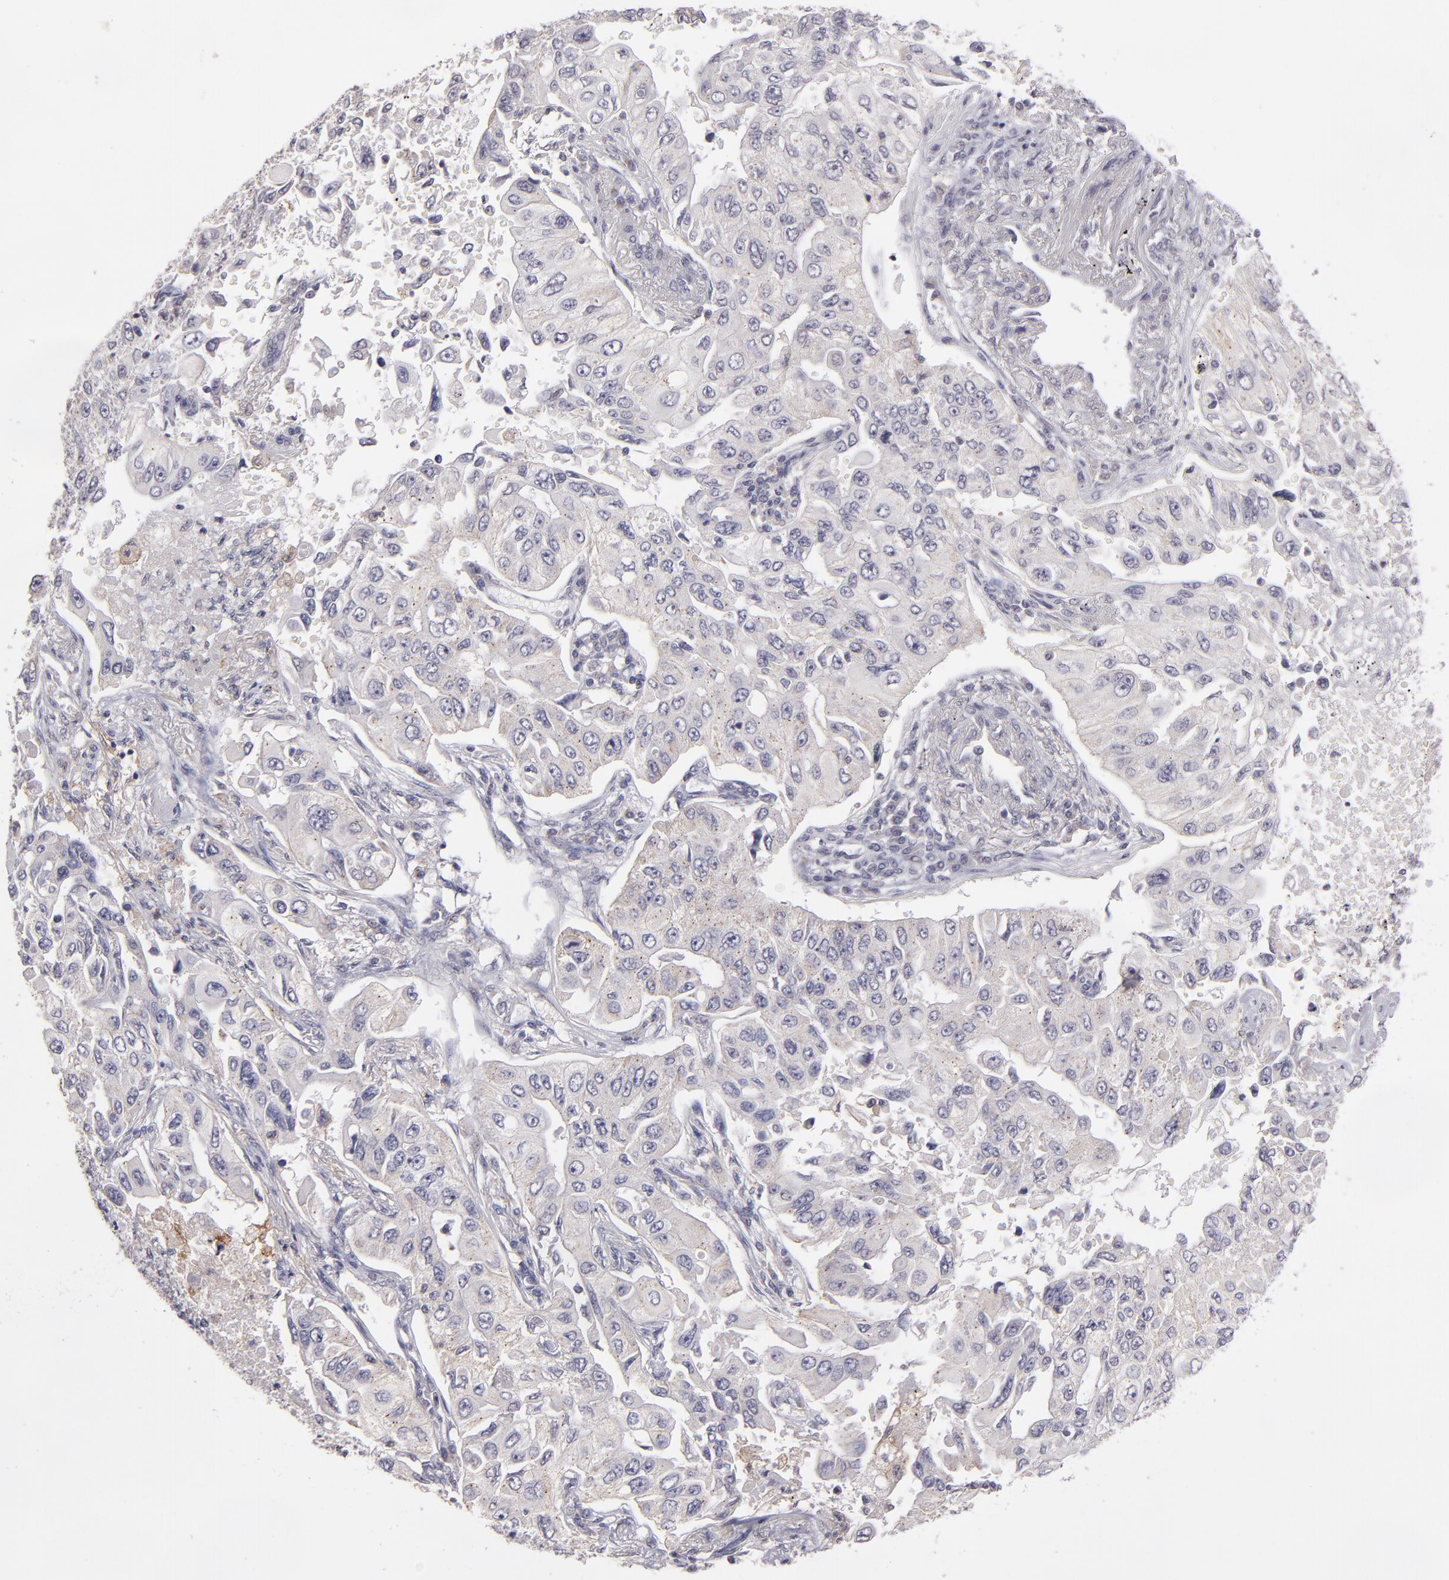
{"staining": {"intensity": "weak", "quantity": "<25%", "location": "cytoplasmic/membranous"}, "tissue": "lung cancer", "cell_type": "Tumor cells", "image_type": "cancer", "snomed": [{"axis": "morphology", "description": "Adenocarcinoma, NOS"}, {"axis": "topography", "description": "Lung"}], "caption": "IHC of human adenocarcinoma (lung) demonstrates no staining in tumor cells. The staining is performed using DAB (3,3'-diaminobenzidine) brown chromogen with nuclei counter-stained in using hematoxylin.", "gene": "NRXN3", "patient": {"sex": "male", "age": 84}}